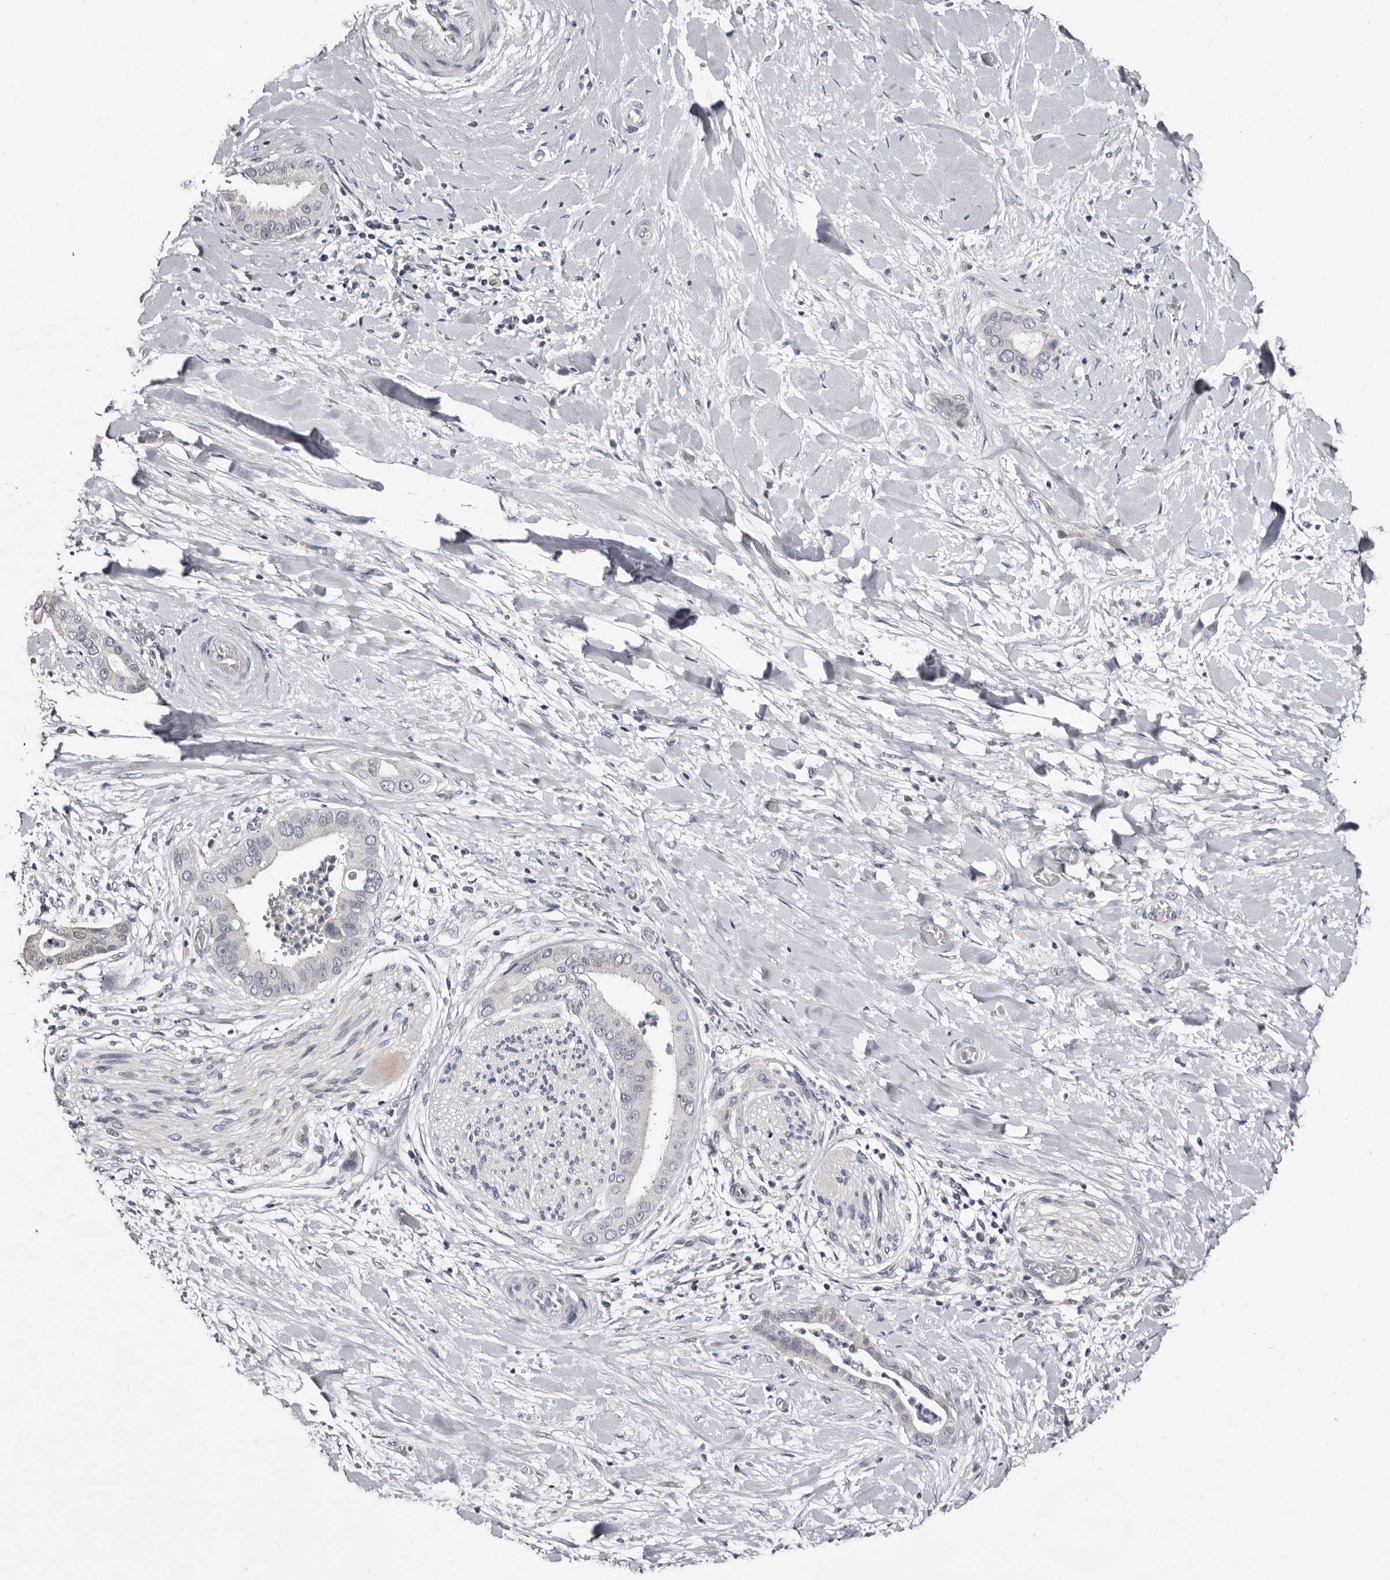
{"staining": {"intensity": "negative", "quantity": "none", "location": "none"}, "tissue": "liver cancer", "cell_type": "Tumor cells", "image_type": "cancer", "snomed": [{"axis": "morphology", "description": "Cholangiocarcinoma"}, {"axis": "topography", "description": "Liver"}], "caption": "A histopathology image of cholangiocarcinoma (liver) stained for a protein displays no brown staining in tumor cells.", "gene": "BPGM", "patient": {"sex": "female", "age": 54}}